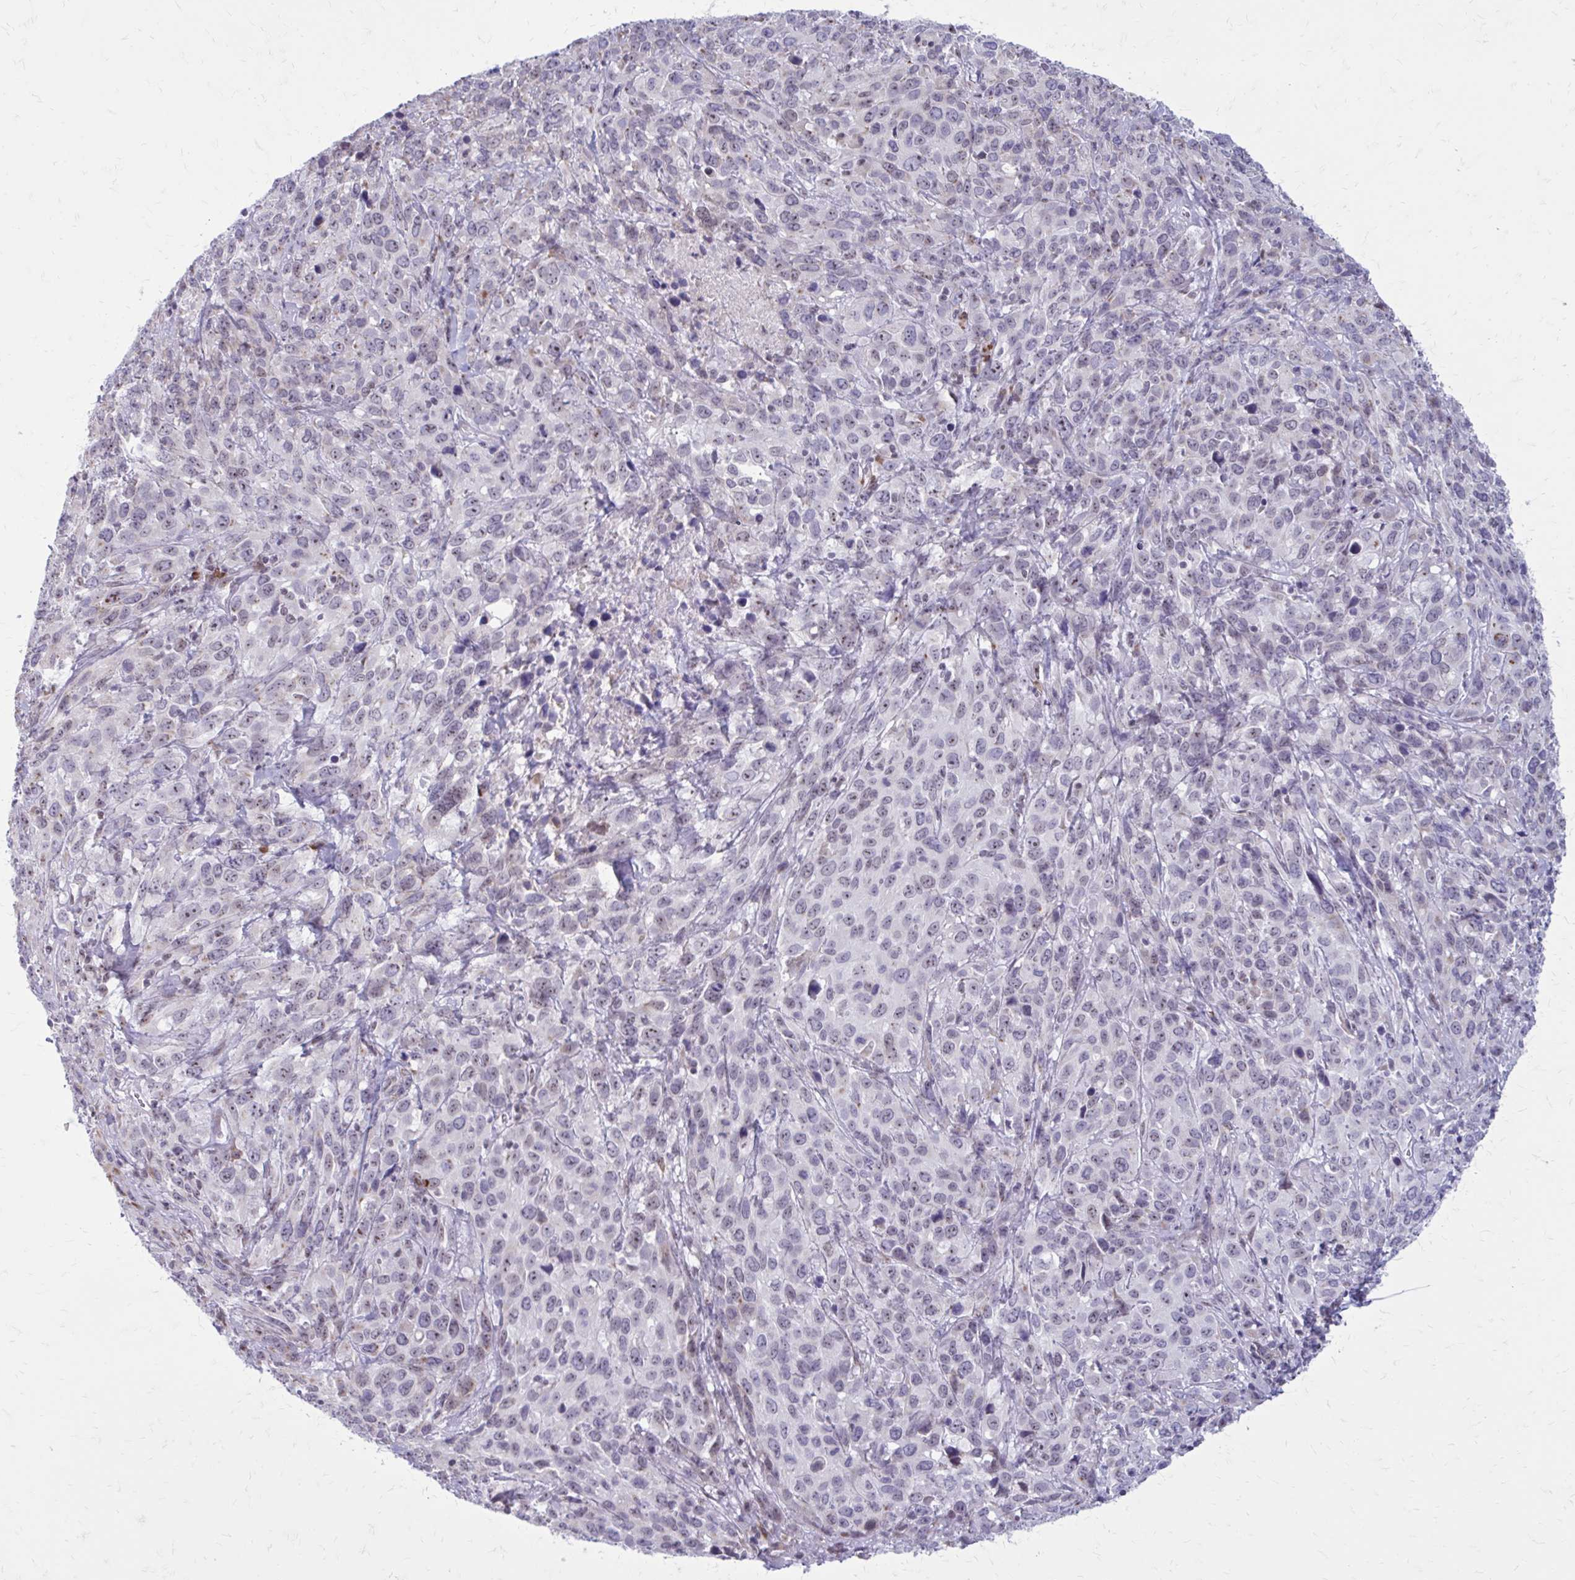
{"staining": {"intensity": "weak", "quantity": "25%-75%", "location": "nuclear"}, "tissue": "cervical cancer", "cell_type": "Tumor cells", "image_type": "cancer", "snomed": [{"axis": "morphology", "description": "Normal tissue, NOS"}, {"axis": "morphology", "description": "Squamous cell carcinoma, NOS"}, {"axis": "topography", "description": "Cervix"}], "caption": "Immunohistochemical staining of human squamous cell carcinoma (cervical) displays low levels of weak nuclear positivity in about 25%-75% of tumor cells.", "gene": "PROSER1", "patient": {"sex": "female", "age": 51}}